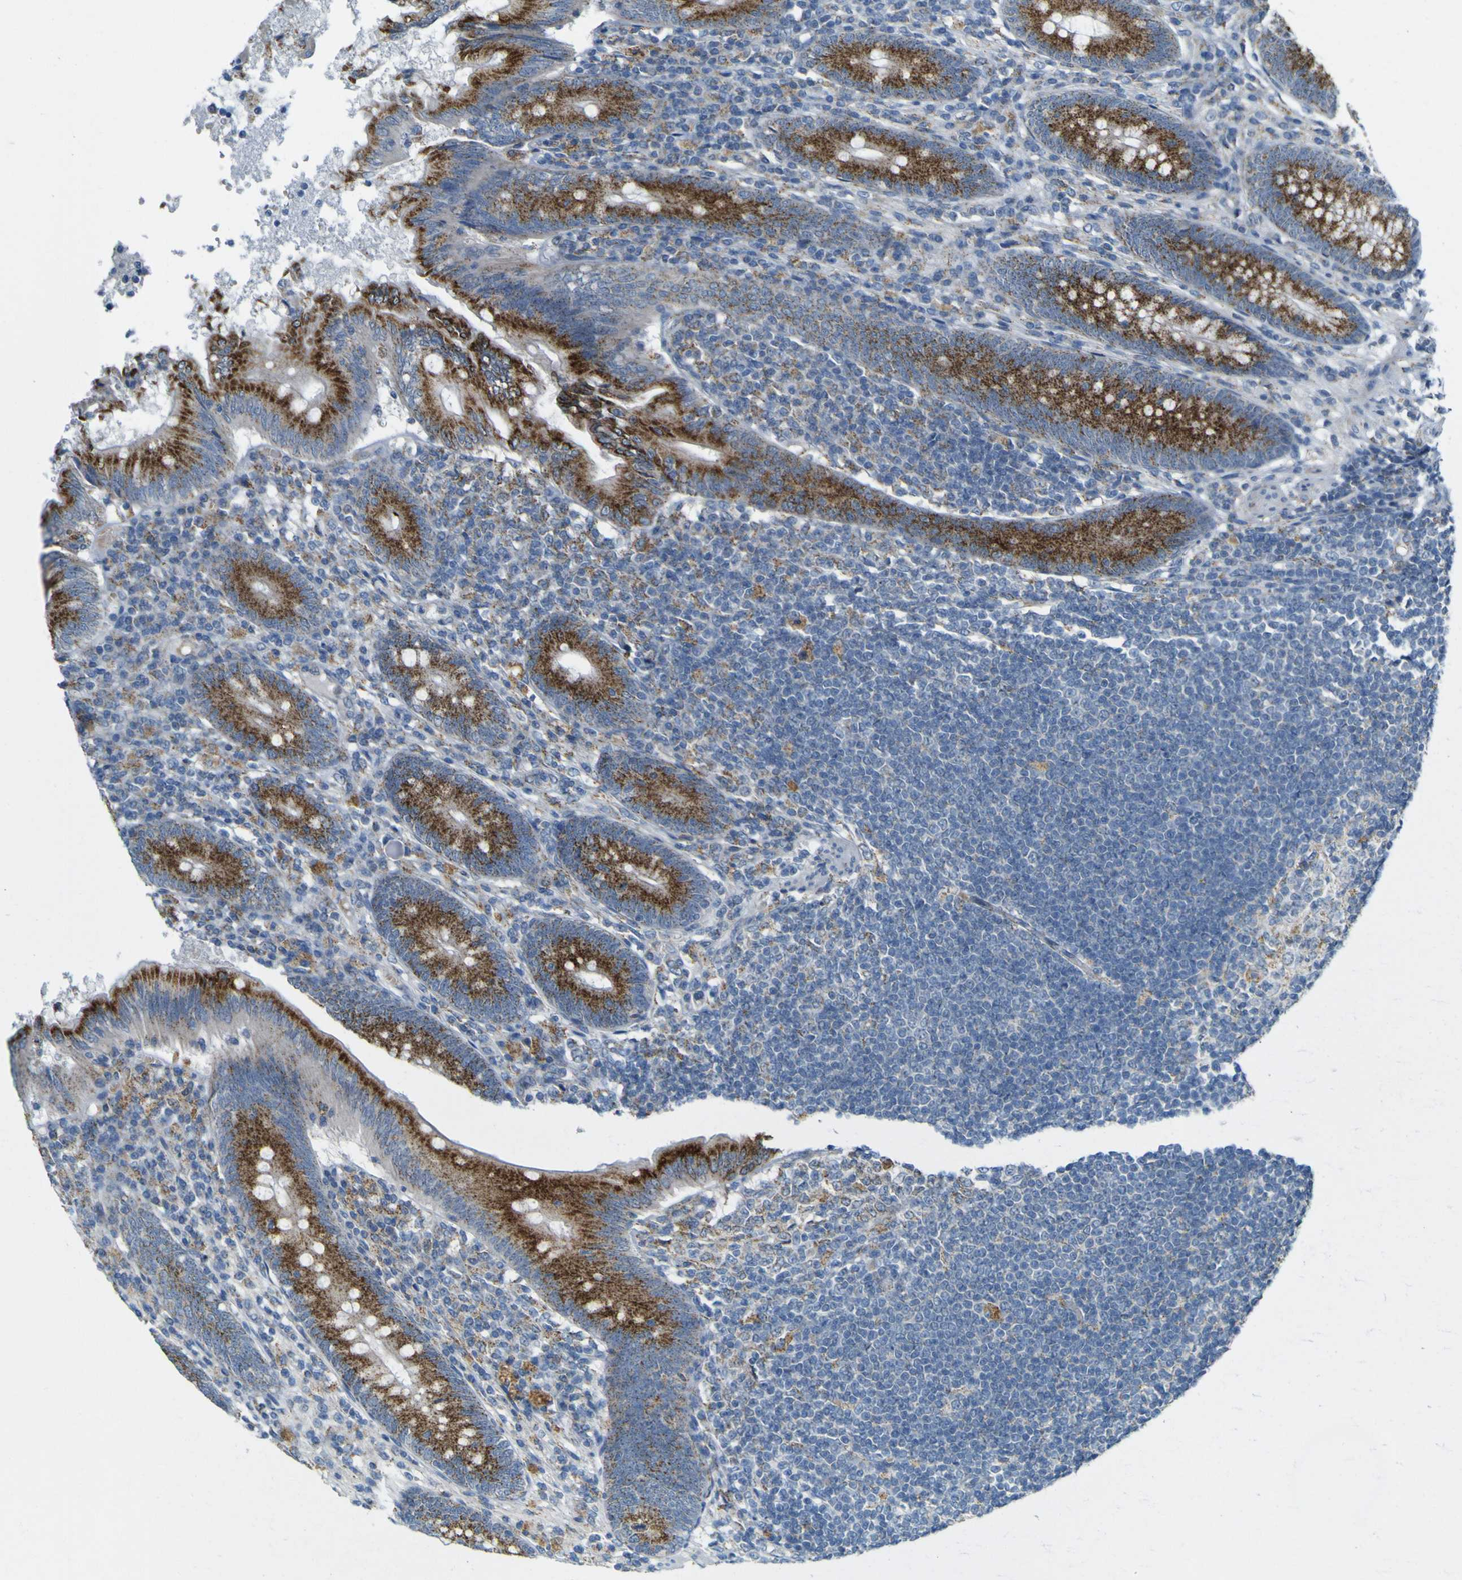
{"staining": {"intensity": "strong", "quantity": ">75%", "location": "cytoplasmic/membranous"}, "tissue": "appendix", "cell_type": "Glandular cells", "image_type": "normal", "snomed": [{"axis": "morphology", "description": "Normal tissue, NOS"}, {"axis": "morphology", "description": "Inflammation, NOS"}, {"axis": "topography", "description": "Appendix"}], "caption": "An image of appendix stained for a protein displays strong cytoplasmic/membranous brown staining in glandular cells. Ihc stains the protein of interest in brown and the nuclei are stained blue.", "gene": "ACBD5", "patient": {"sex": "male", "age": 46}}